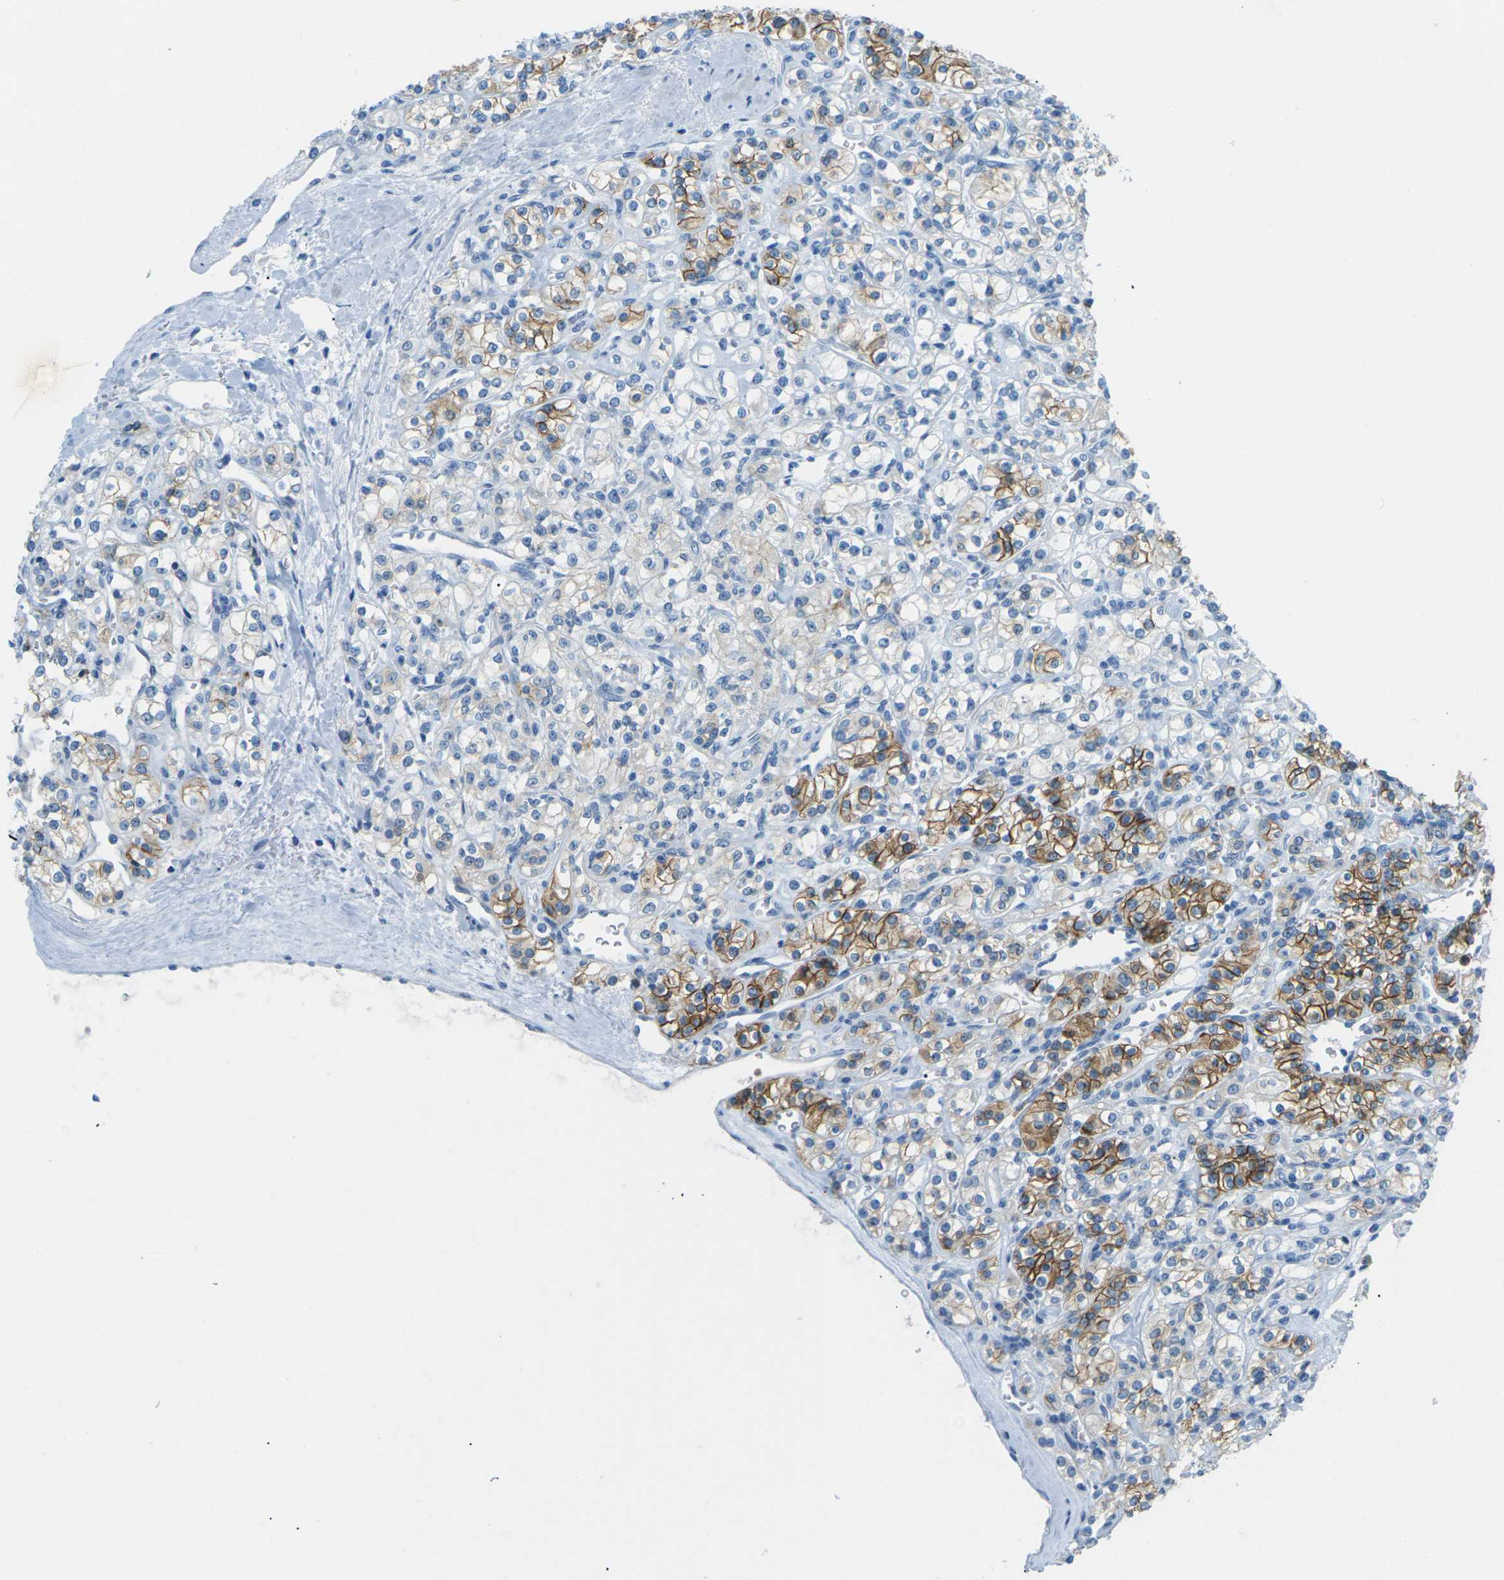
{"staining": {"intensity": "strong", "quantity": "<25%", "location": "cytoplasmic/membranous"}, "tissue": "renal cancer", "cell_type": "Tumor cells", "image_type": "cancer", "snomed": [{"axis": "morphology", "description": "Adenocarcinoma, NOS"}, {"axis": "topography", "description": "Kidney"}], "caption": "Immunohistochemical staining of renal cancer demonstrates medium levels of strong cytoplasmic/membranous expression in about <25% of tumor cells.", "gene": "CDH16", "patient": {"sex": "male", "age": 77}}